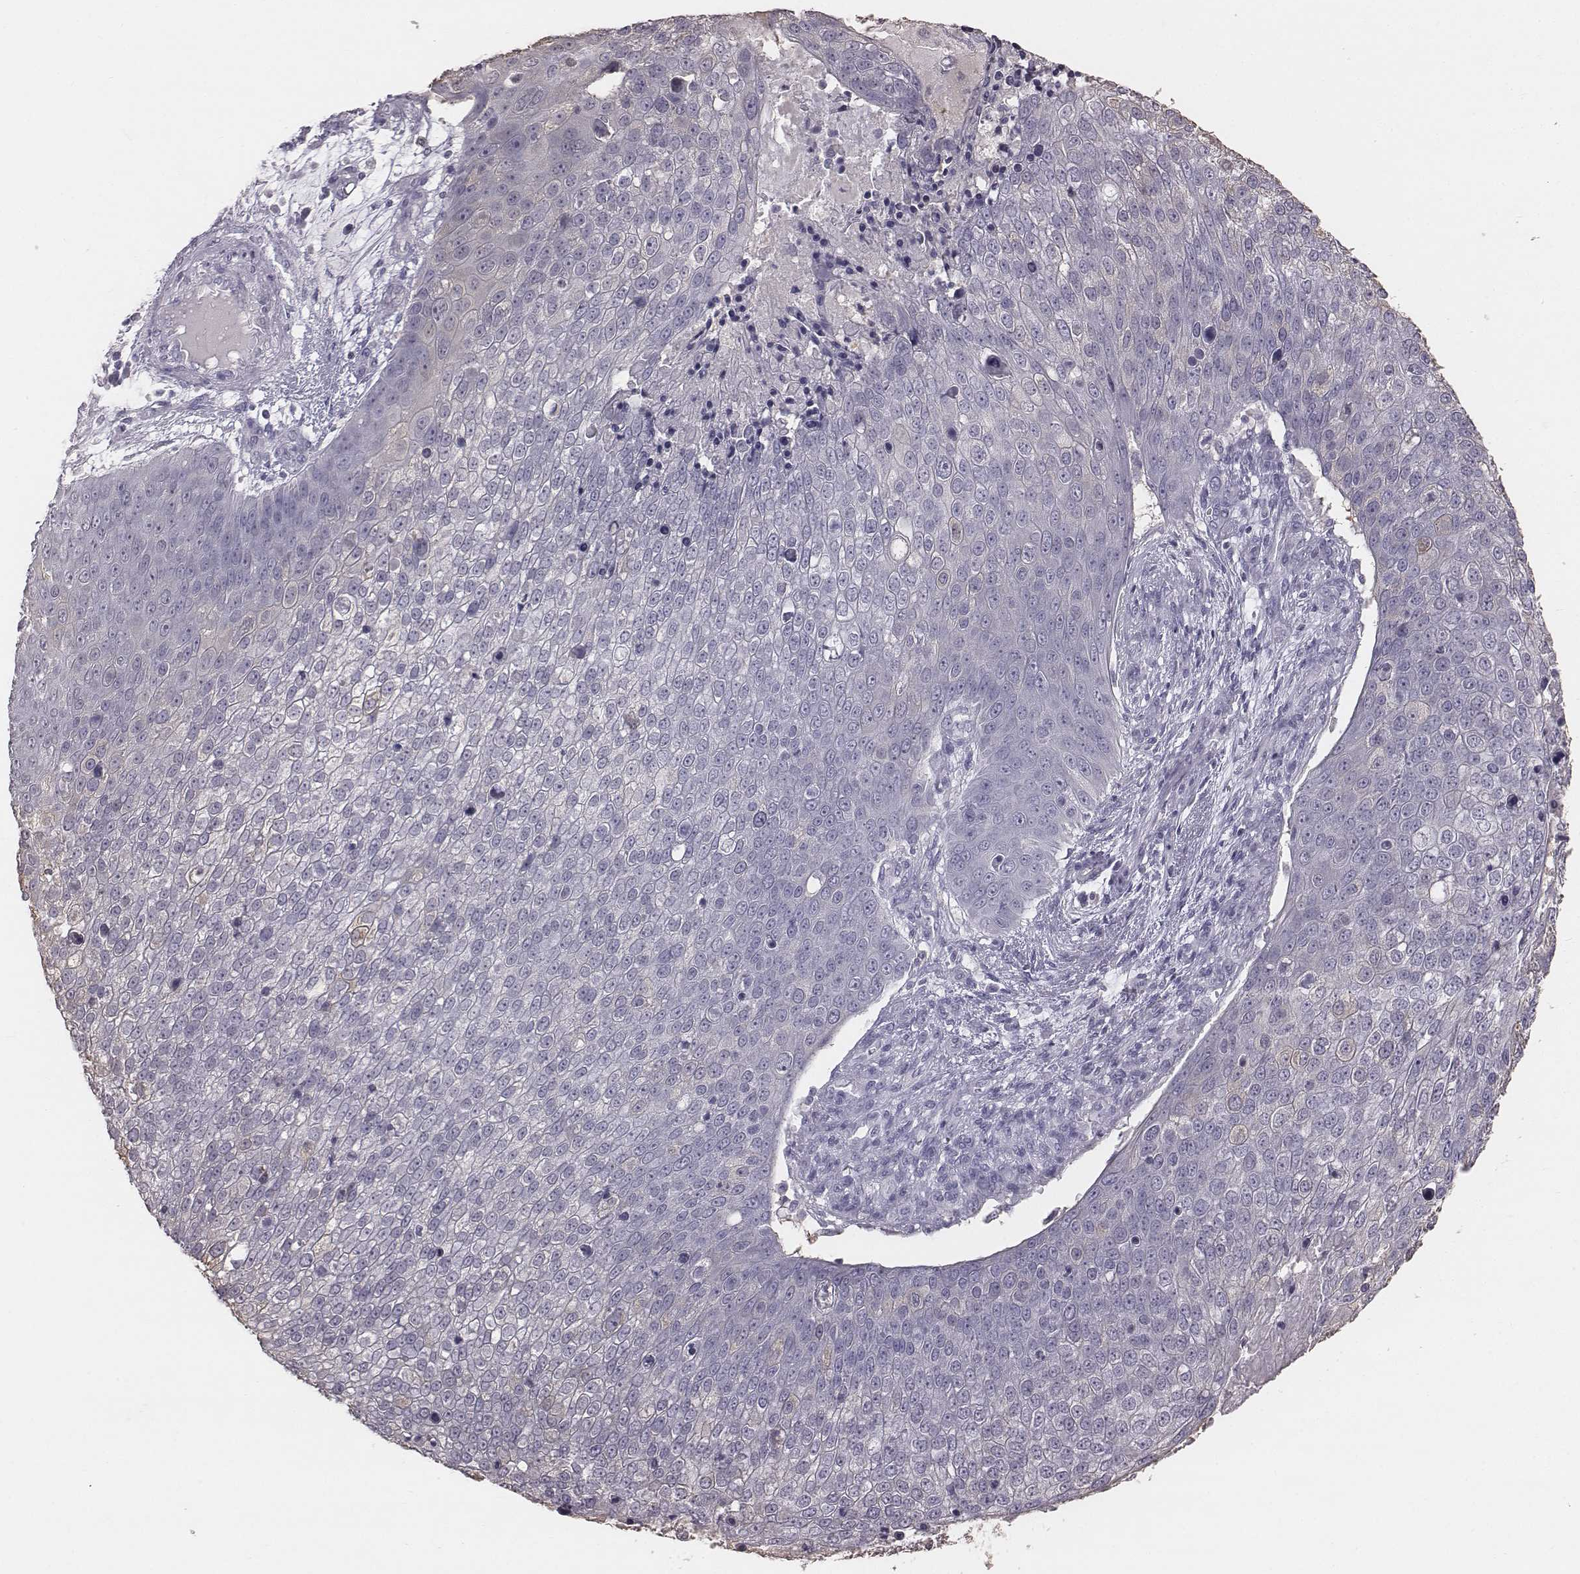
{"staining": {"intensity": "negative", "quantity": "none", "location": "none"}, "tissue": "skin cancer", "cell_type": "Tumor cells", "image_type": "cancer", "snomed": [{"axis": "morphology", "description": "Squamous cell carcinoma, NOS"}, {"axis": "topography", "description": "Skin"}], "caption": "High magnification brightfield microscopy of squamous cell carcinoma (skin) stained with DAB (brown) and counterstained with hematoxylin (blue): tumor cells show no significant staining.", "gene": "C6orf58", "patient": {"sex": "male", "age": 71}}